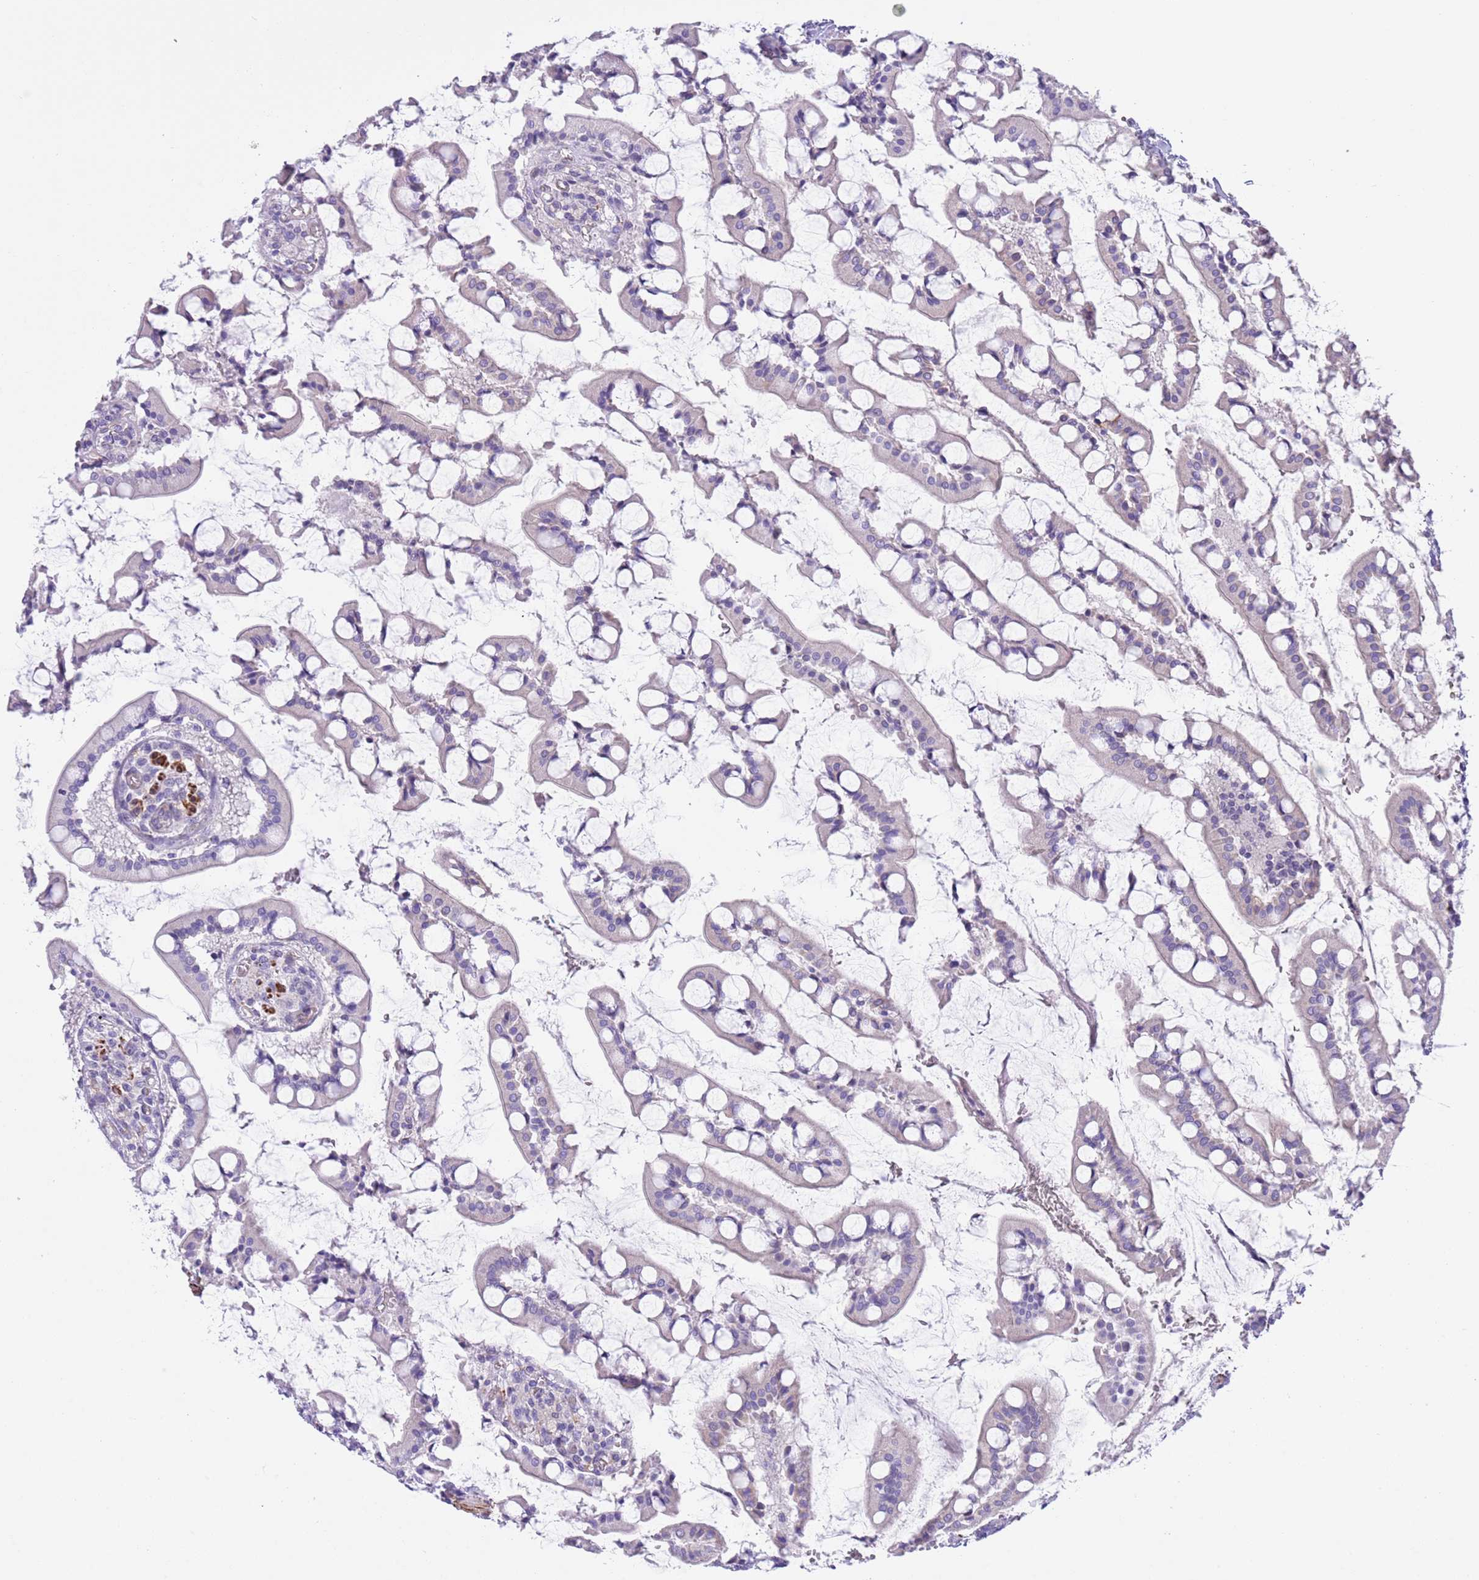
{"staining": {"intensity": "negative", "quantity": "none", "location": "none"}, "tissue": "small intestine", "cell_type": "Glandular cells", "image_type": "normal", "snomed": [{"axis": "morphology", "description": "Normal tissue, NOS"}, {"axis": "topography", "description": "Small intestine"}], "caption": "Protein analysis of normal small intestine reveals no significant positivity in glandular cells.", "gene": "NET1", "patient": {"sex": "male", "age": 52}}